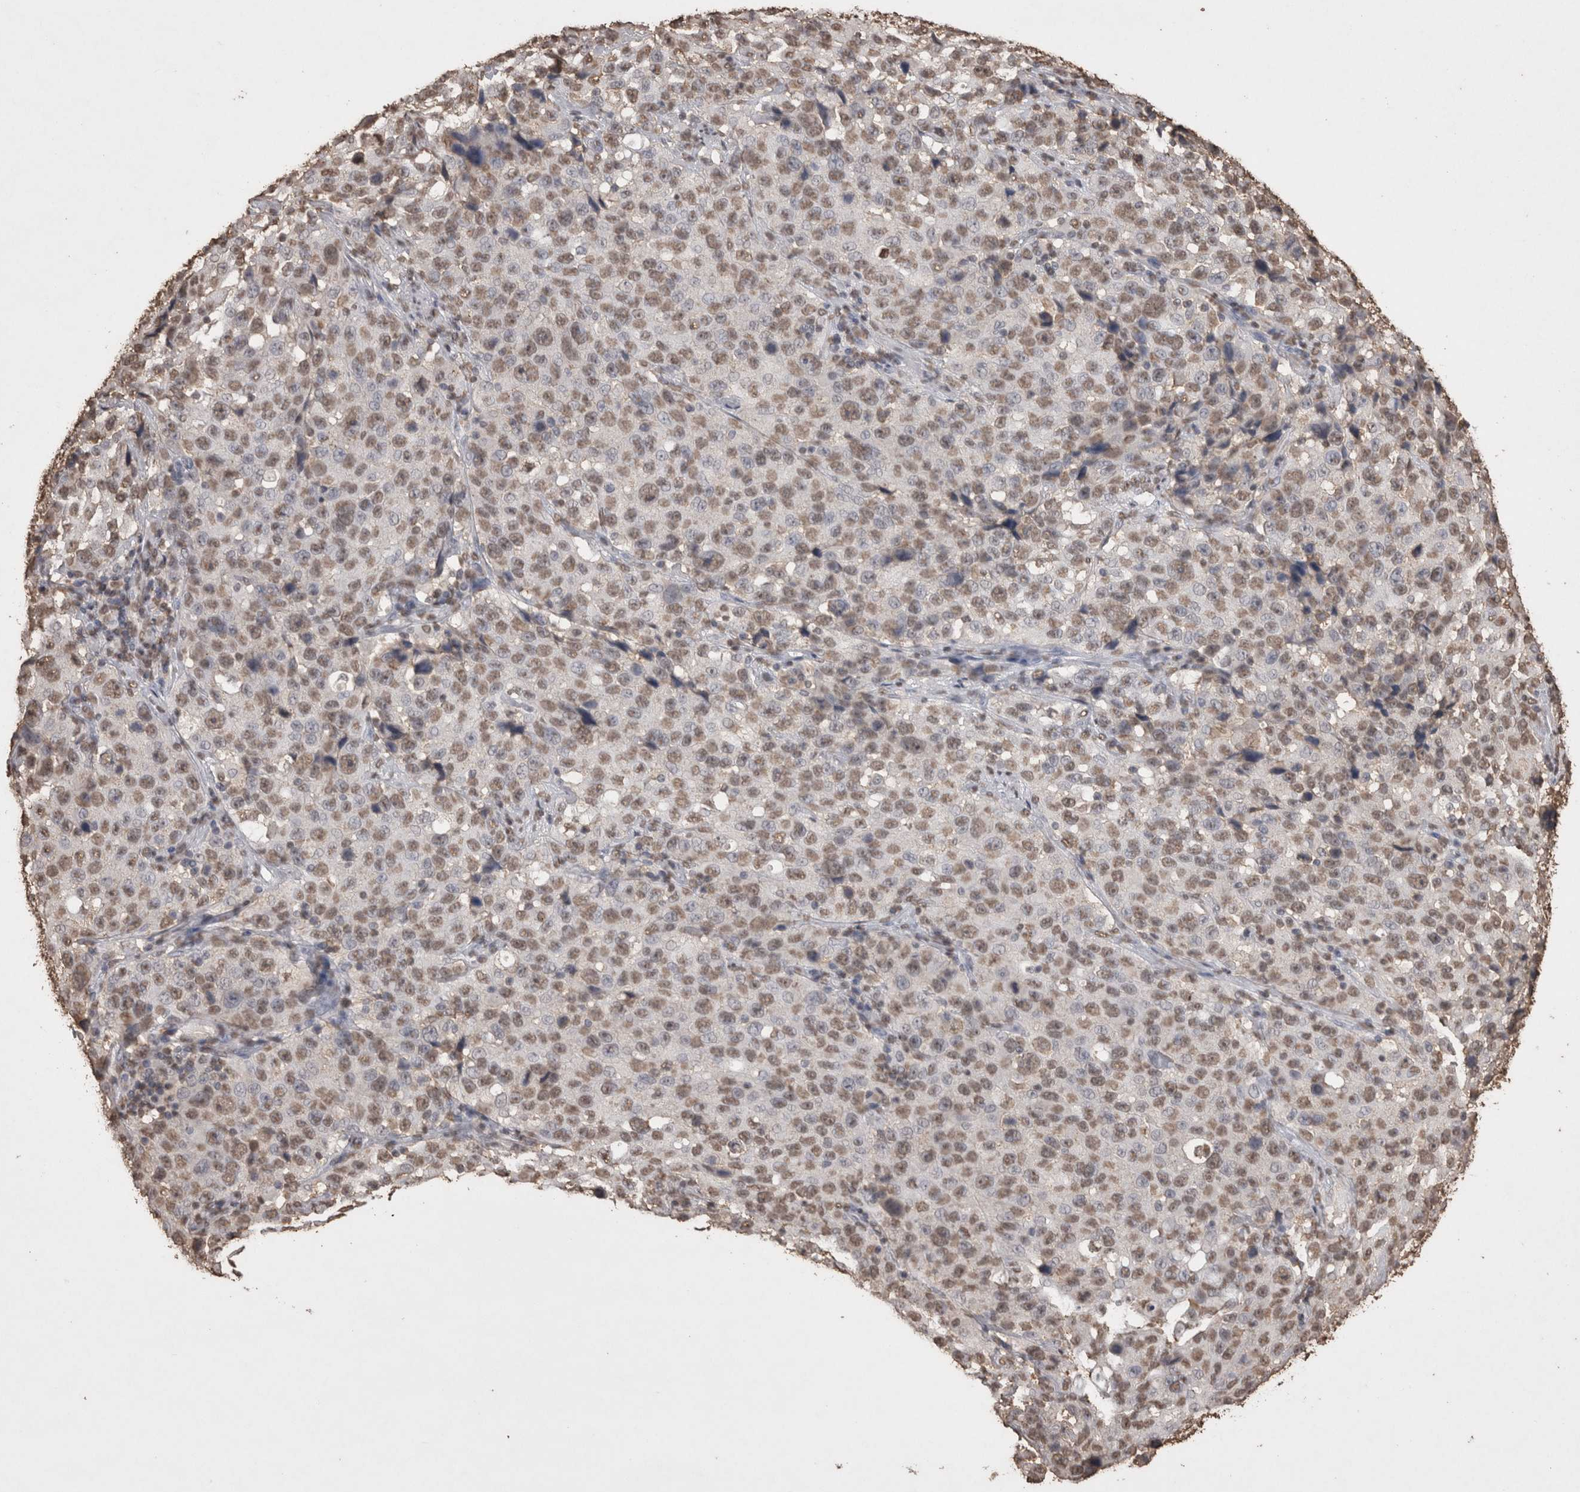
{"staining": {"intensity": "moderate", "quantity": ">75%", "location": "nuclear"}, "tissue": "stomach cancer", "cell_type": "Tumor cells", "image_type": "cancer", "snomed": [{"axis": "morphology", "description": "Normal tissue, NOS"}, {"axis": "morphology", "description": "Adenocarcinoma, NOS"}, {"axis": "topography", "description": "Stomach"}], "caption": "Immunohistochemistry image of neoplastic tissue: human stomach cancer stained using IHC shows medium levels of moderate protein expression localized specifically in the nuclear of tumor cells, appearing as a nuclear brown color.", "gene": "POU5F1", "patient": {"sex": "male", "age": 48}}